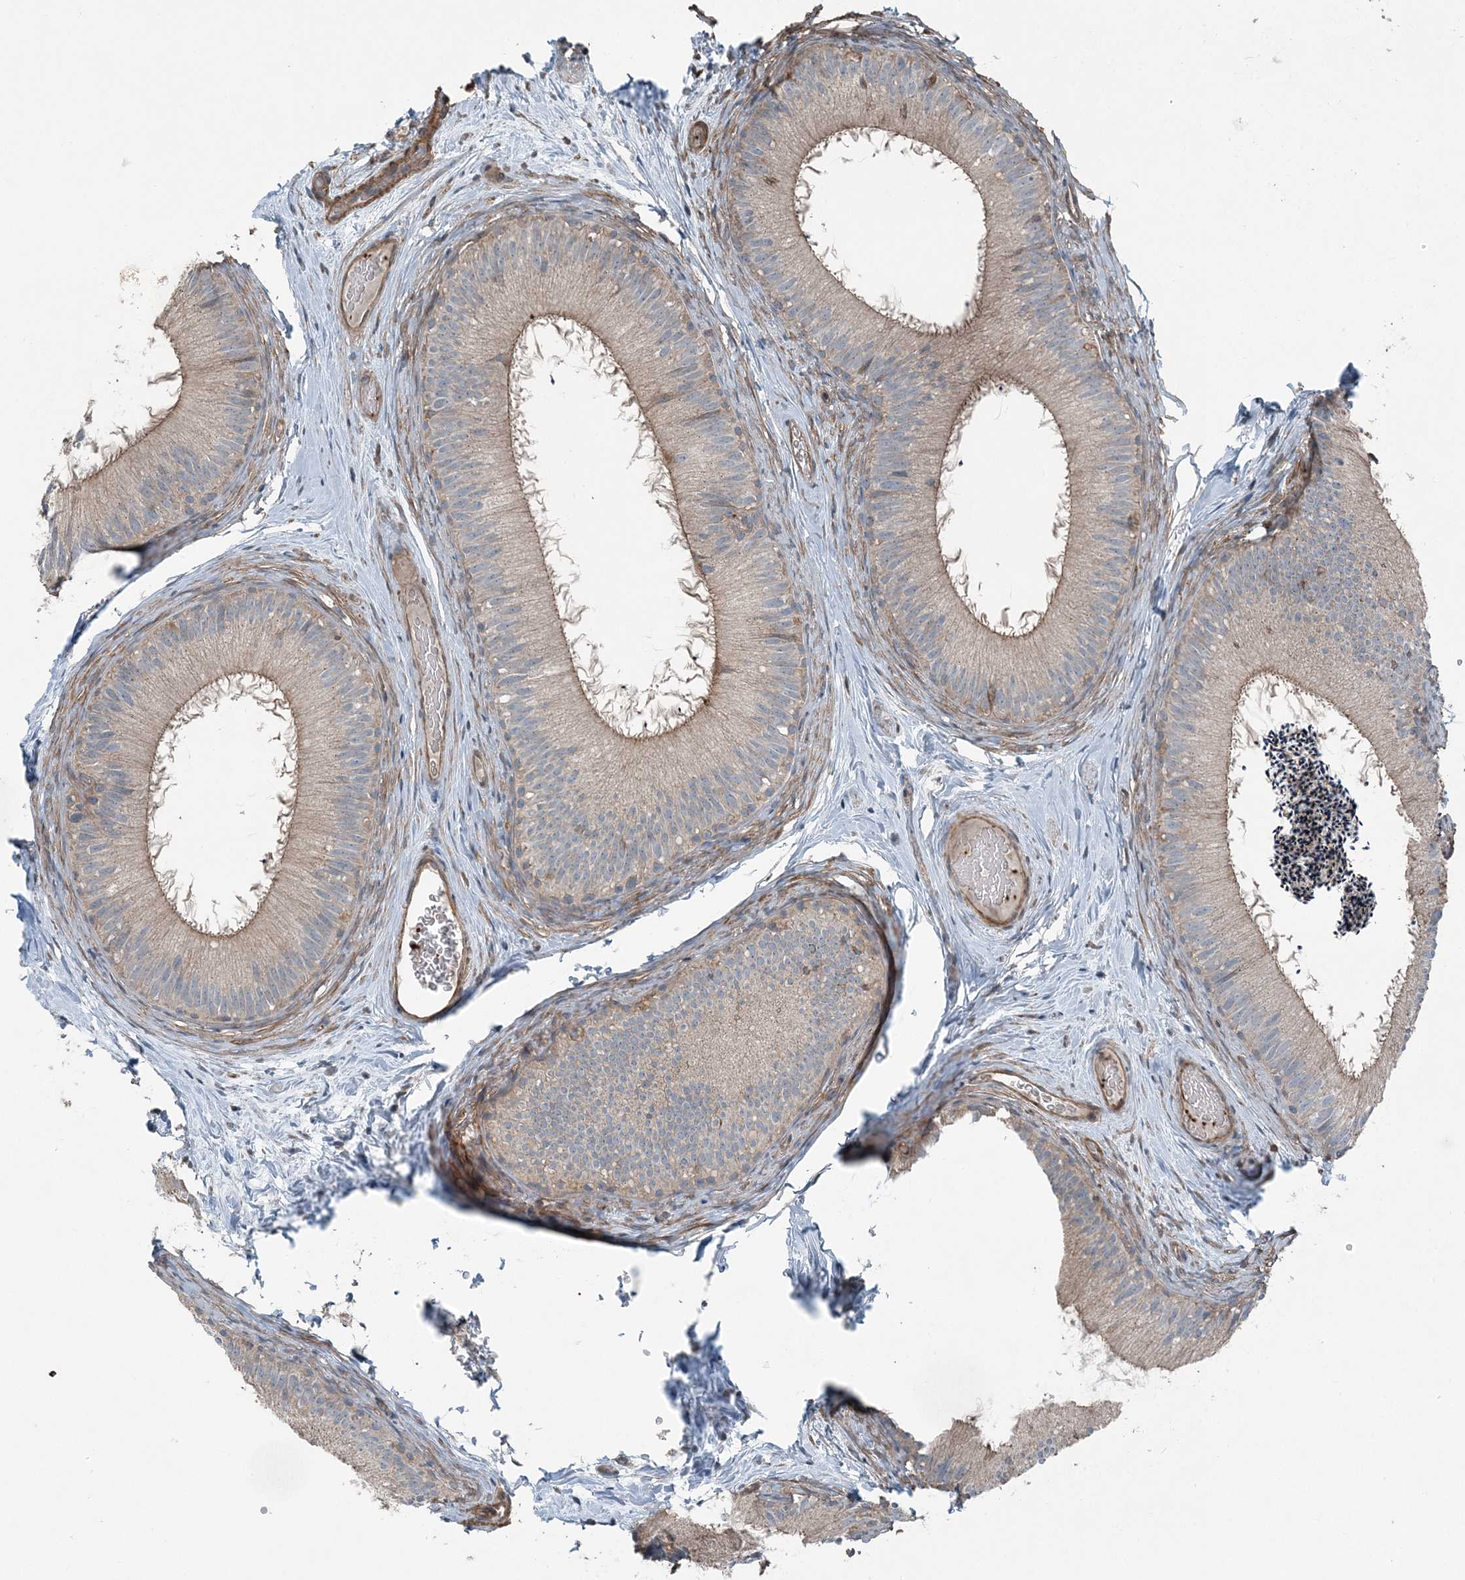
{"staining": {"intensity": "moderate", "quantity": "25%-75%", "location": "cytoplasmic/membranous"}, "tissue": "epididymis", "cell_type": "Glandular cells", "image_type": "normal", "snomed": [{"axis": "morphology", "description": "Normal tissue, NOS"}, {"axis": "topography", "description": "Epididymis"}], "caption": "Moderate cytoplasmic/membranous expression for a protein is present in approximately 25%-75% of glandular cells of normal epididymis using IHC.", "gene": "KY", "patient": {"sex": "male", "age": 50}}